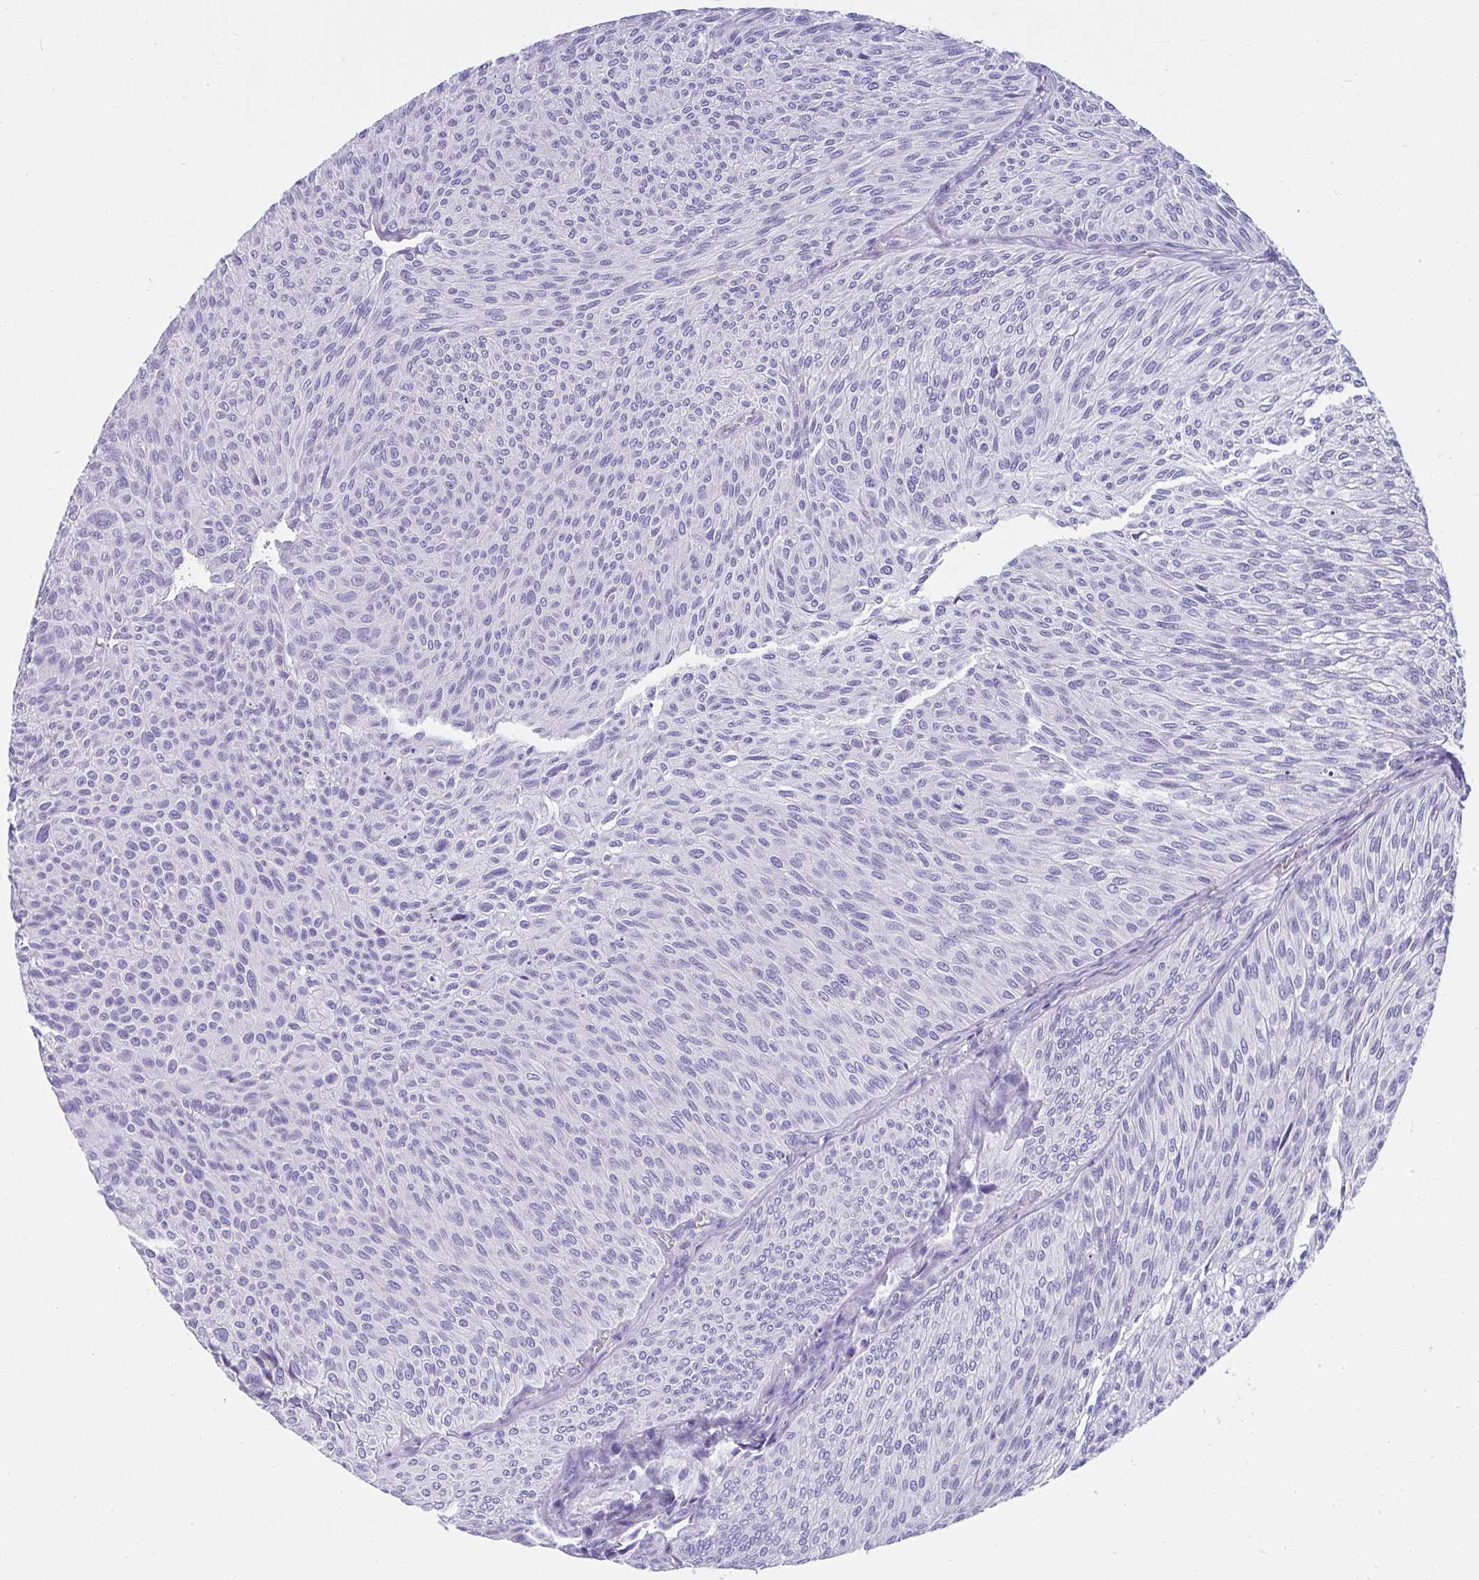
{"staining": {"intensity": "negative", "quantity": "none", "location": "none"}, "tissue": "urothelial cancer", "cell_type": "Tumor cells", "image_type": "cancer", "snomed": [{"axis": "morphology", "description": "Urothelial carcinoma, Low grade"}, {"axis": "topography", "description": "Urinary bladder"}], "caption": "DAB immunohistochemical staining of human urothelial carcinoma (low-grade) exhibits no significant staining in tumor cells.", "gene": "AVIL", "patient": {"sex": "male", "age": 91}}